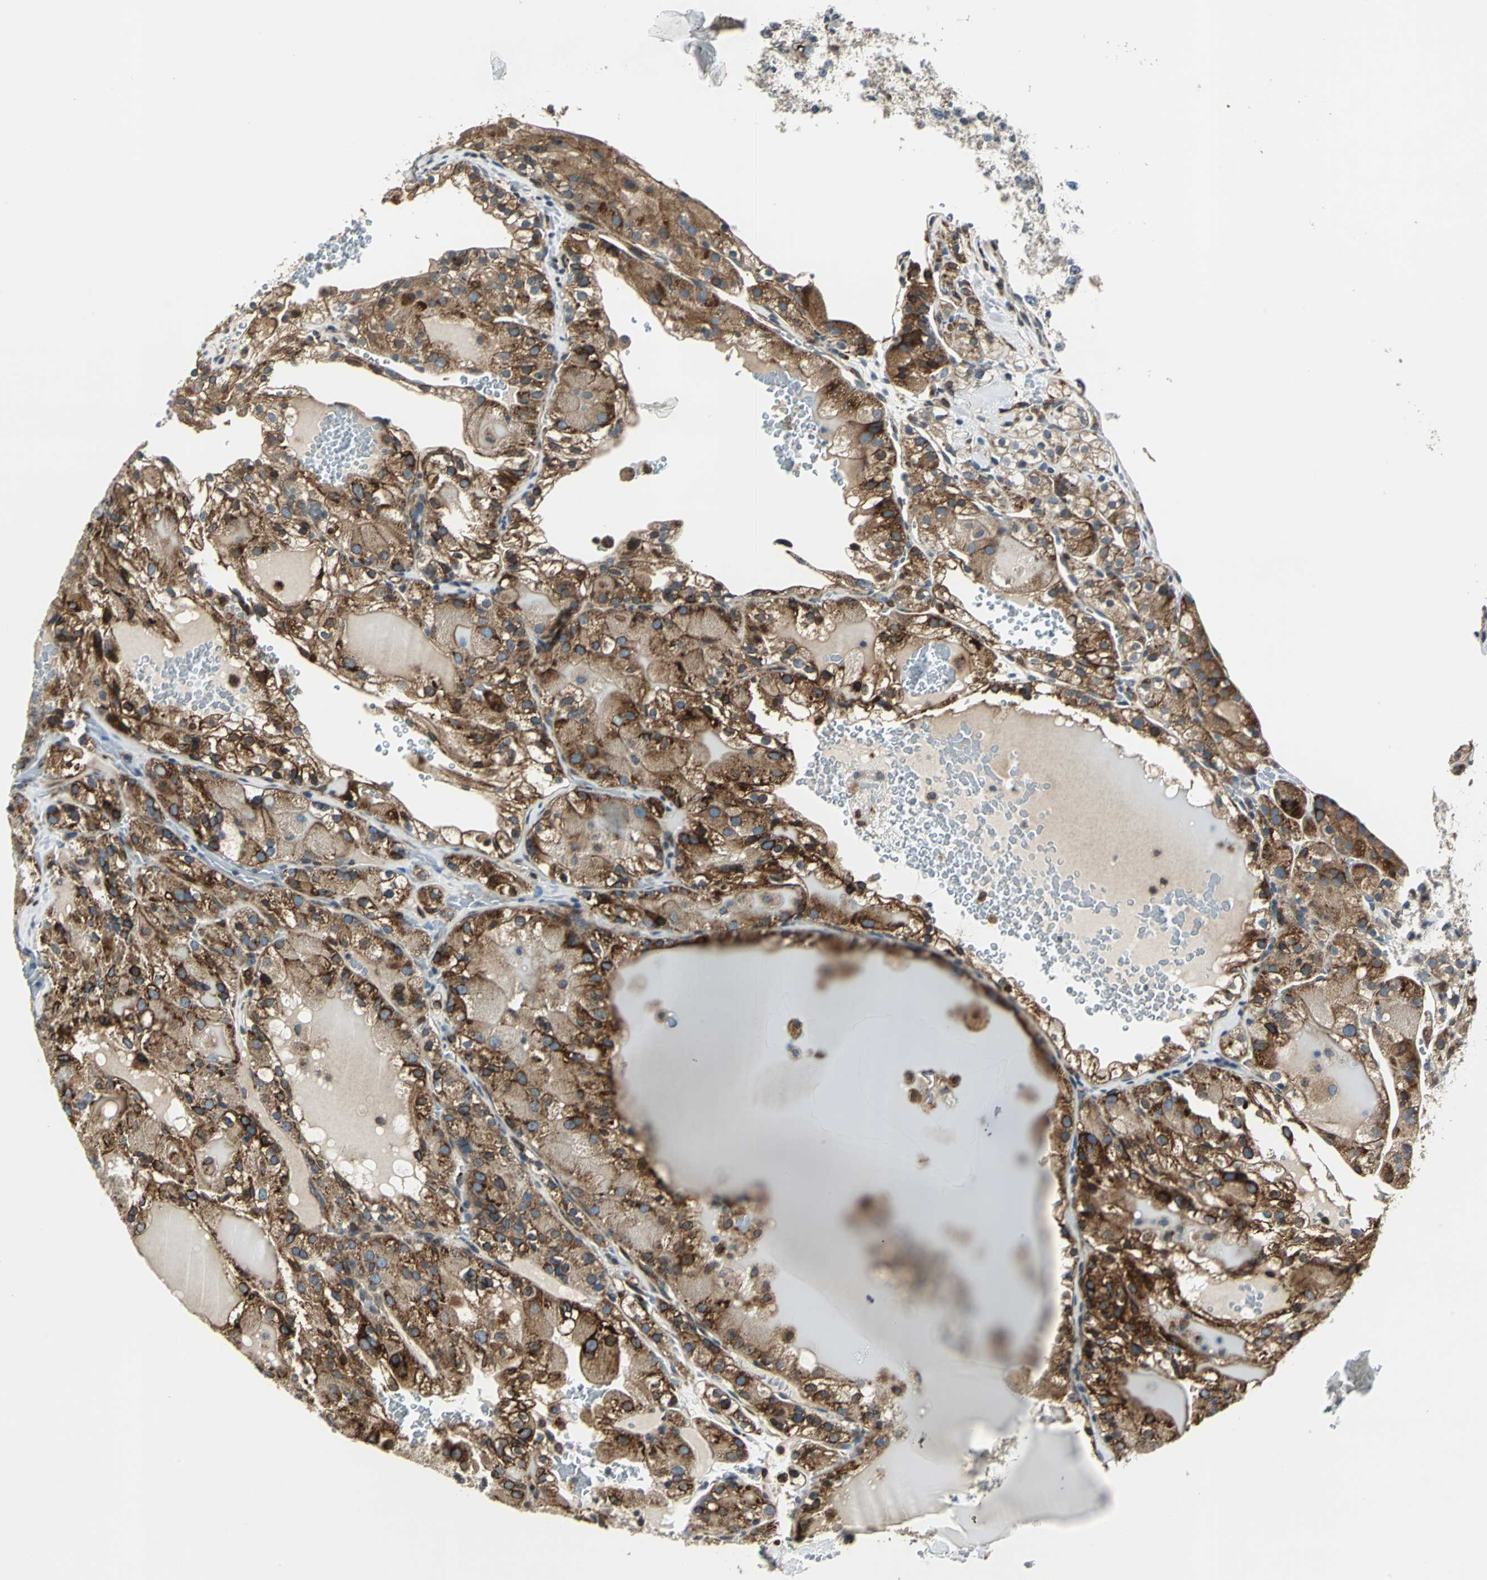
{"staining": {"intensity": "moderate", "quantity": ">75%", "location": "cytoplasmic/membranous"}, "tissue": "renal cancer", "cell_type": "Tumor cells", "image_type": "cancer", "snomed": [{"axis": "morphology", "description": "Normal tissue, NOS"}, {"axis": "morphology", "description": "Adenocarcinoma, NOS"}, {"axis": "topography", "description": "Kidney"}], "caption": "Immunohistochemistry of renal cancer (adenocarcinoma) displays medium levels of moderate cytoplasmic/membranous expression in approximately >75% of tumor cells. (Stains: DAB in brown, nuclei in blue, Microscopy: brightfield microscopy at high magnification).", "gene": "HTATIP2", "patient": {"sex": "male", "age": 61}}